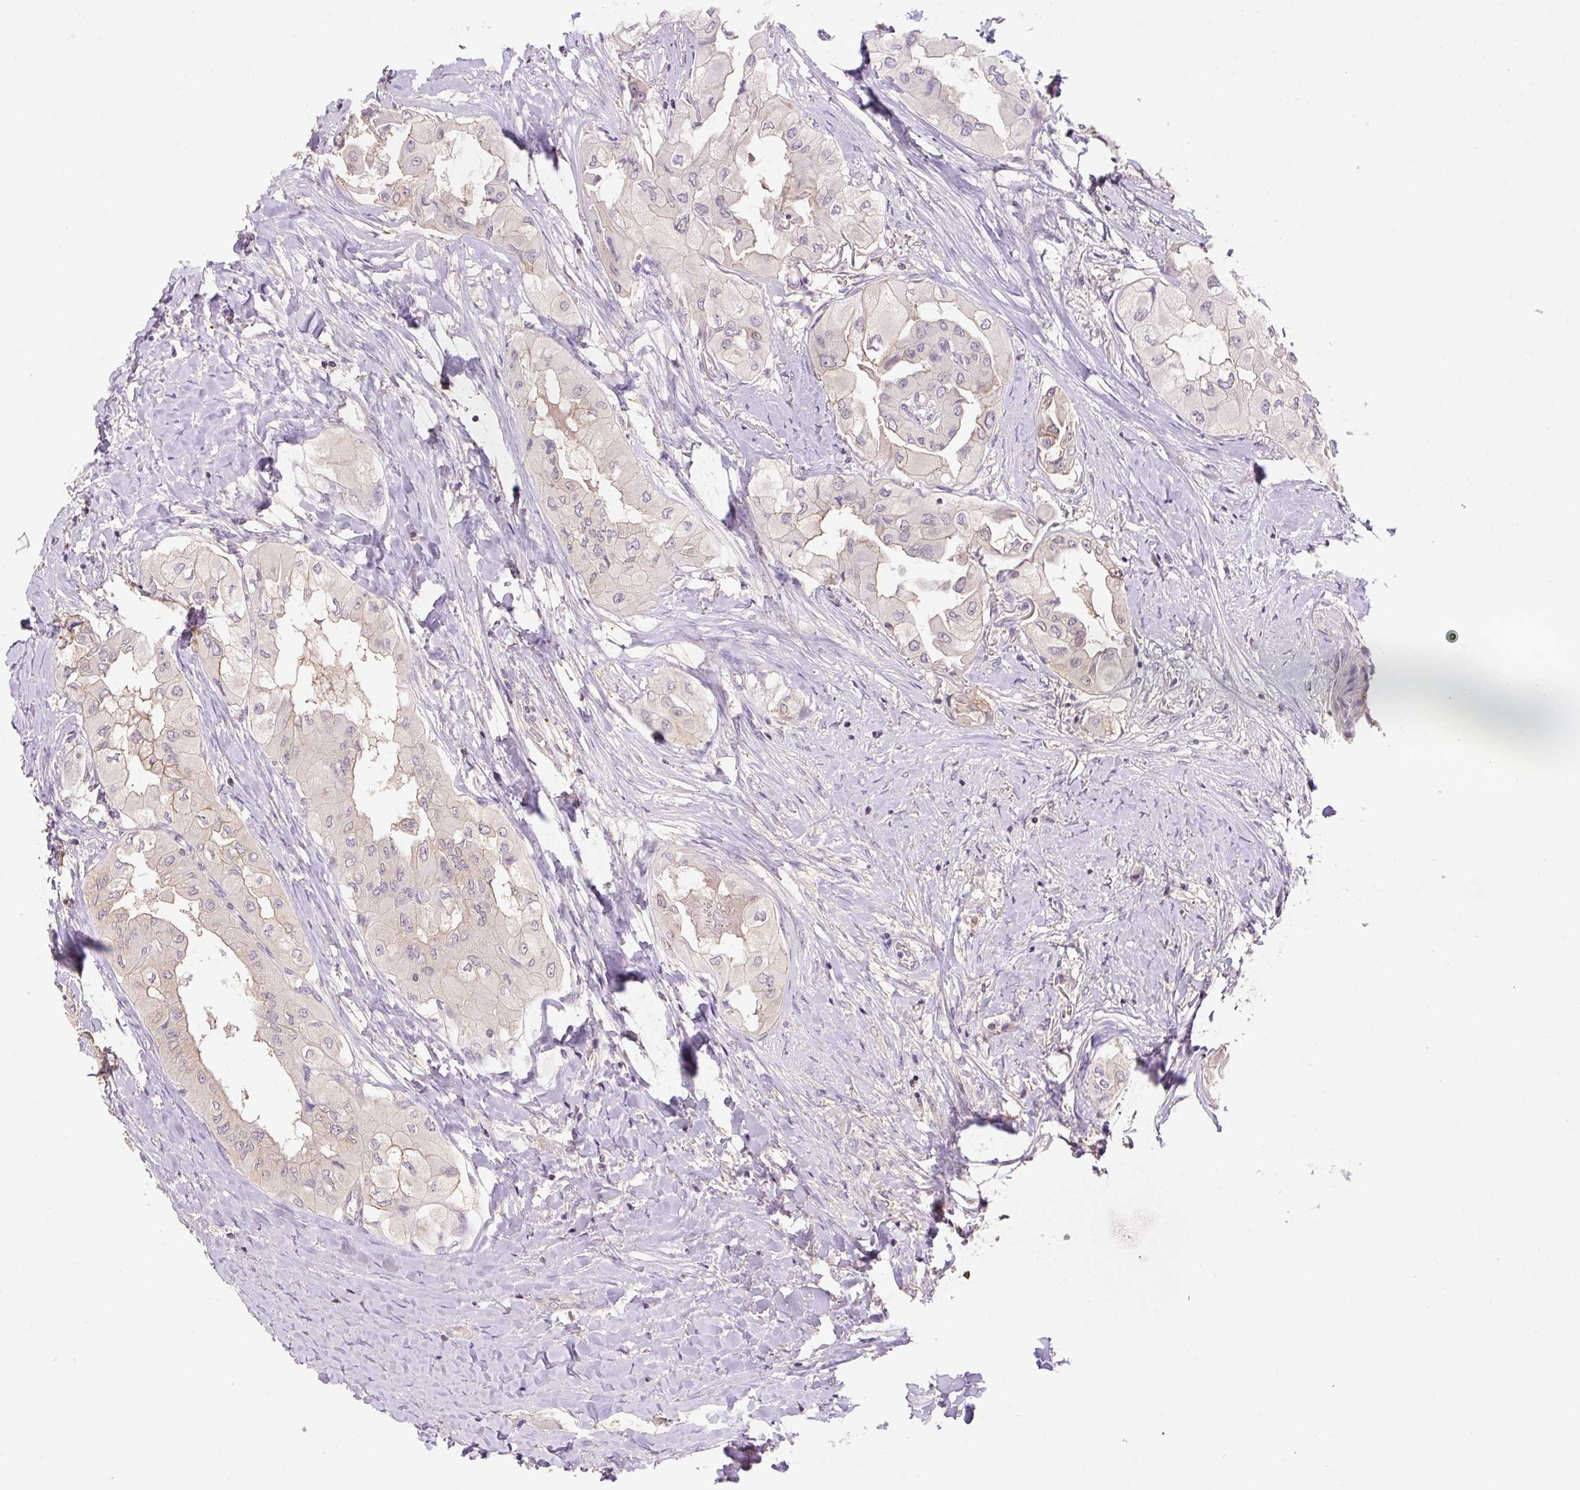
{"staining": {"intensity": "negative", "quantity": "none", "location": "none"}, "tissue": "thyroid cancer", "cell_type": "Tumor cells", "image_type": "cancer", "snomed": [{"axis": "morphology", "description": "Normal tissue, NOS"}, {"axis": "morphology", "description": "Papillary adenocarcinoma, NOS"}, {"axis": "topography", "description": "Thyroid gland"}], "caption": "Thyroid cancer was stained to show a protein in brown. There is no significant positivity in tumor cells.", "gene": "COX8A", "patient": {"sex": "female", "age": 59}}